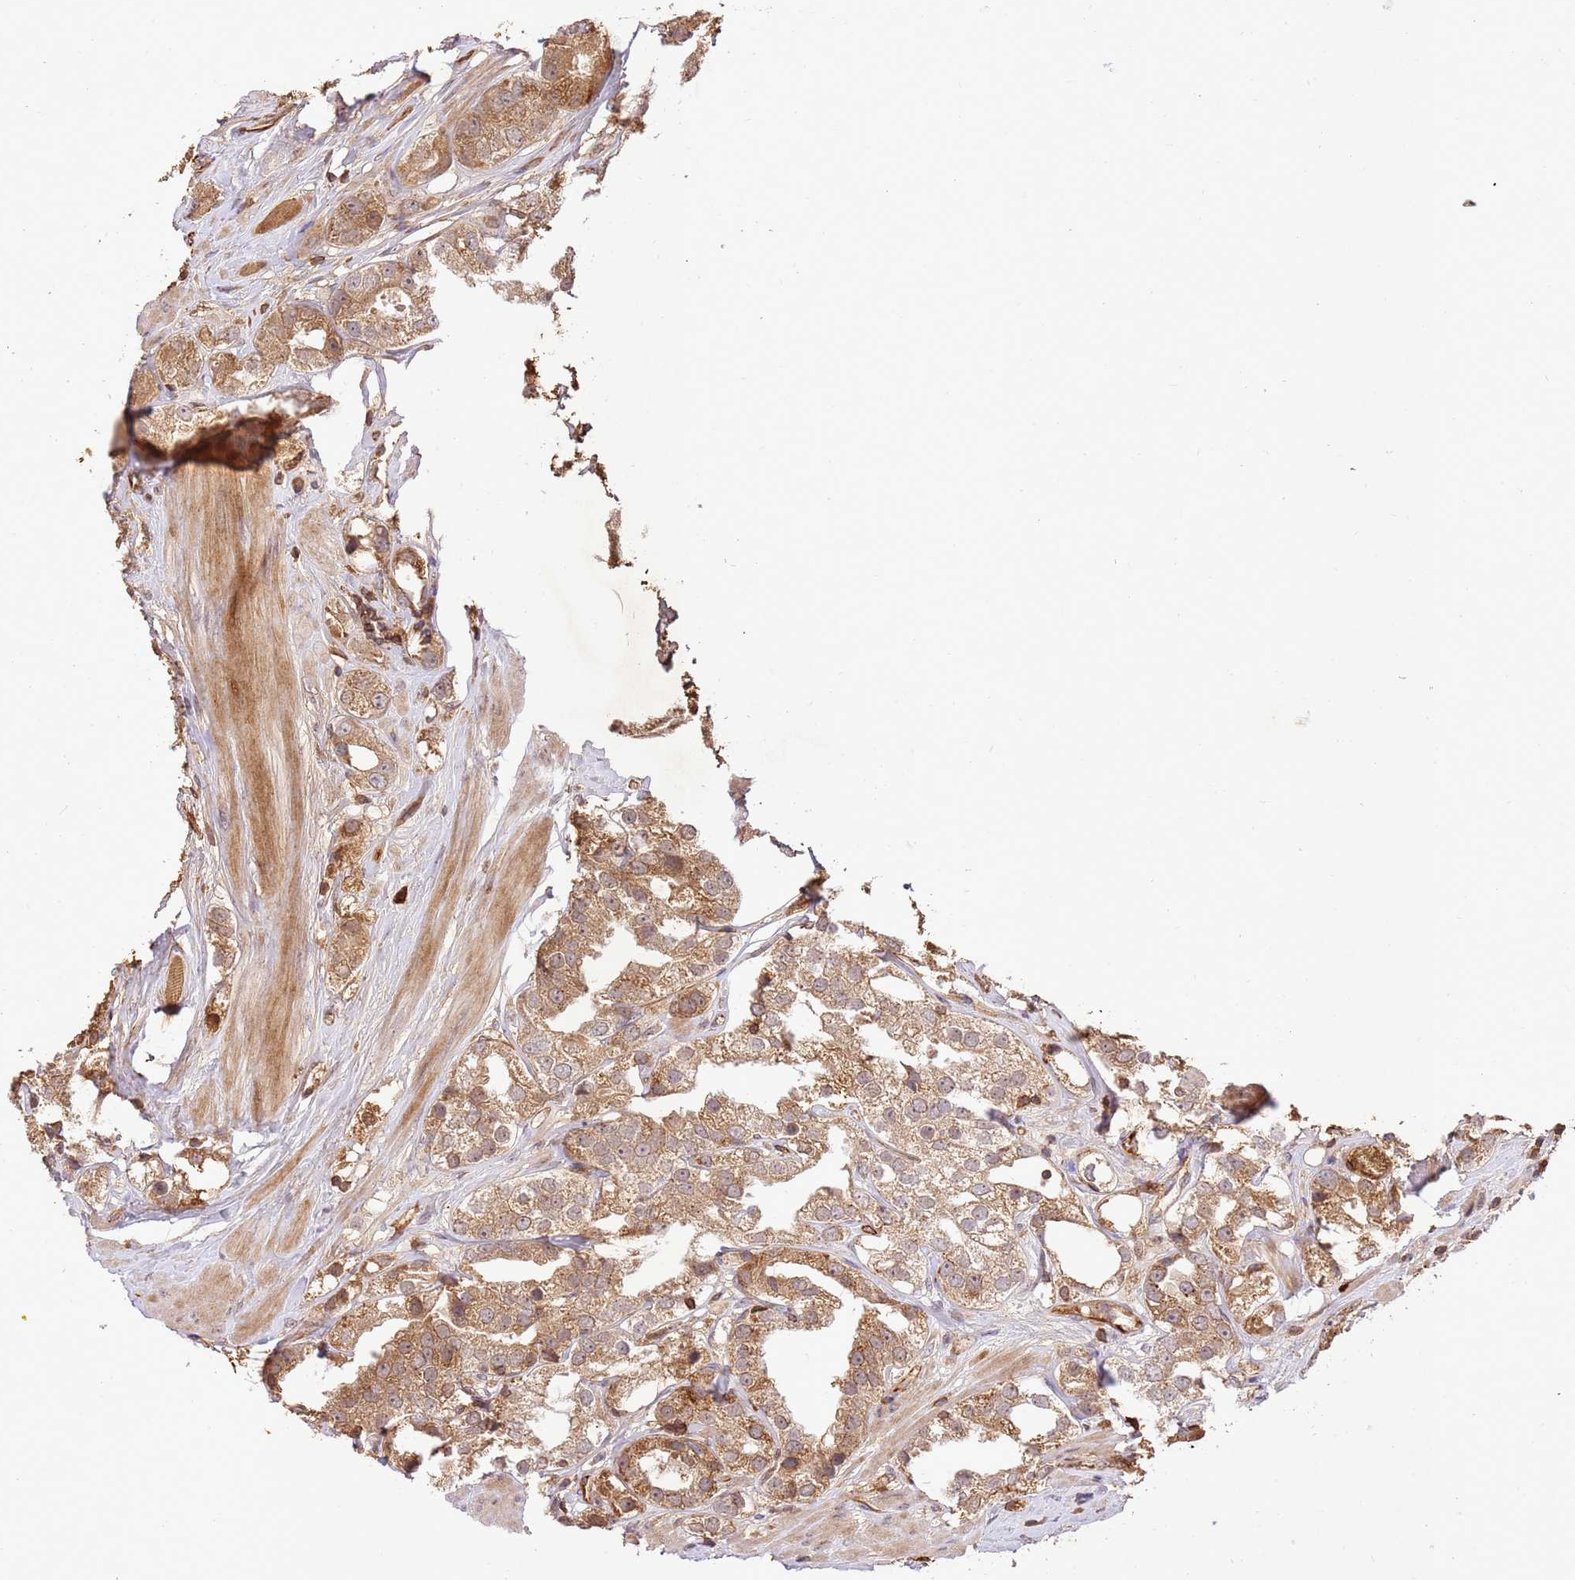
{"staining": {"intensity": "moderate", "quantity": ">75%", "location": "cytoplasmic/membranous"}, "tissue": "prostate cancer", "cell_type": "Tumor cells", "image_type": "cancer", "snomed": [{"axis": "morphology", "description": "Adenocarcinoma, NOS"}, {"axis": "topography", "description": "Prostate"}], "caption": "IHC (DAB (3,3'-diaminobenzidine)) staining of prostate cancer reveals moderate cytoplasmic/membranous protein positivity in about >75% of tumor cells.", "gene": "KATNAL2", "patient": {"sex": "male", "age": 79}}